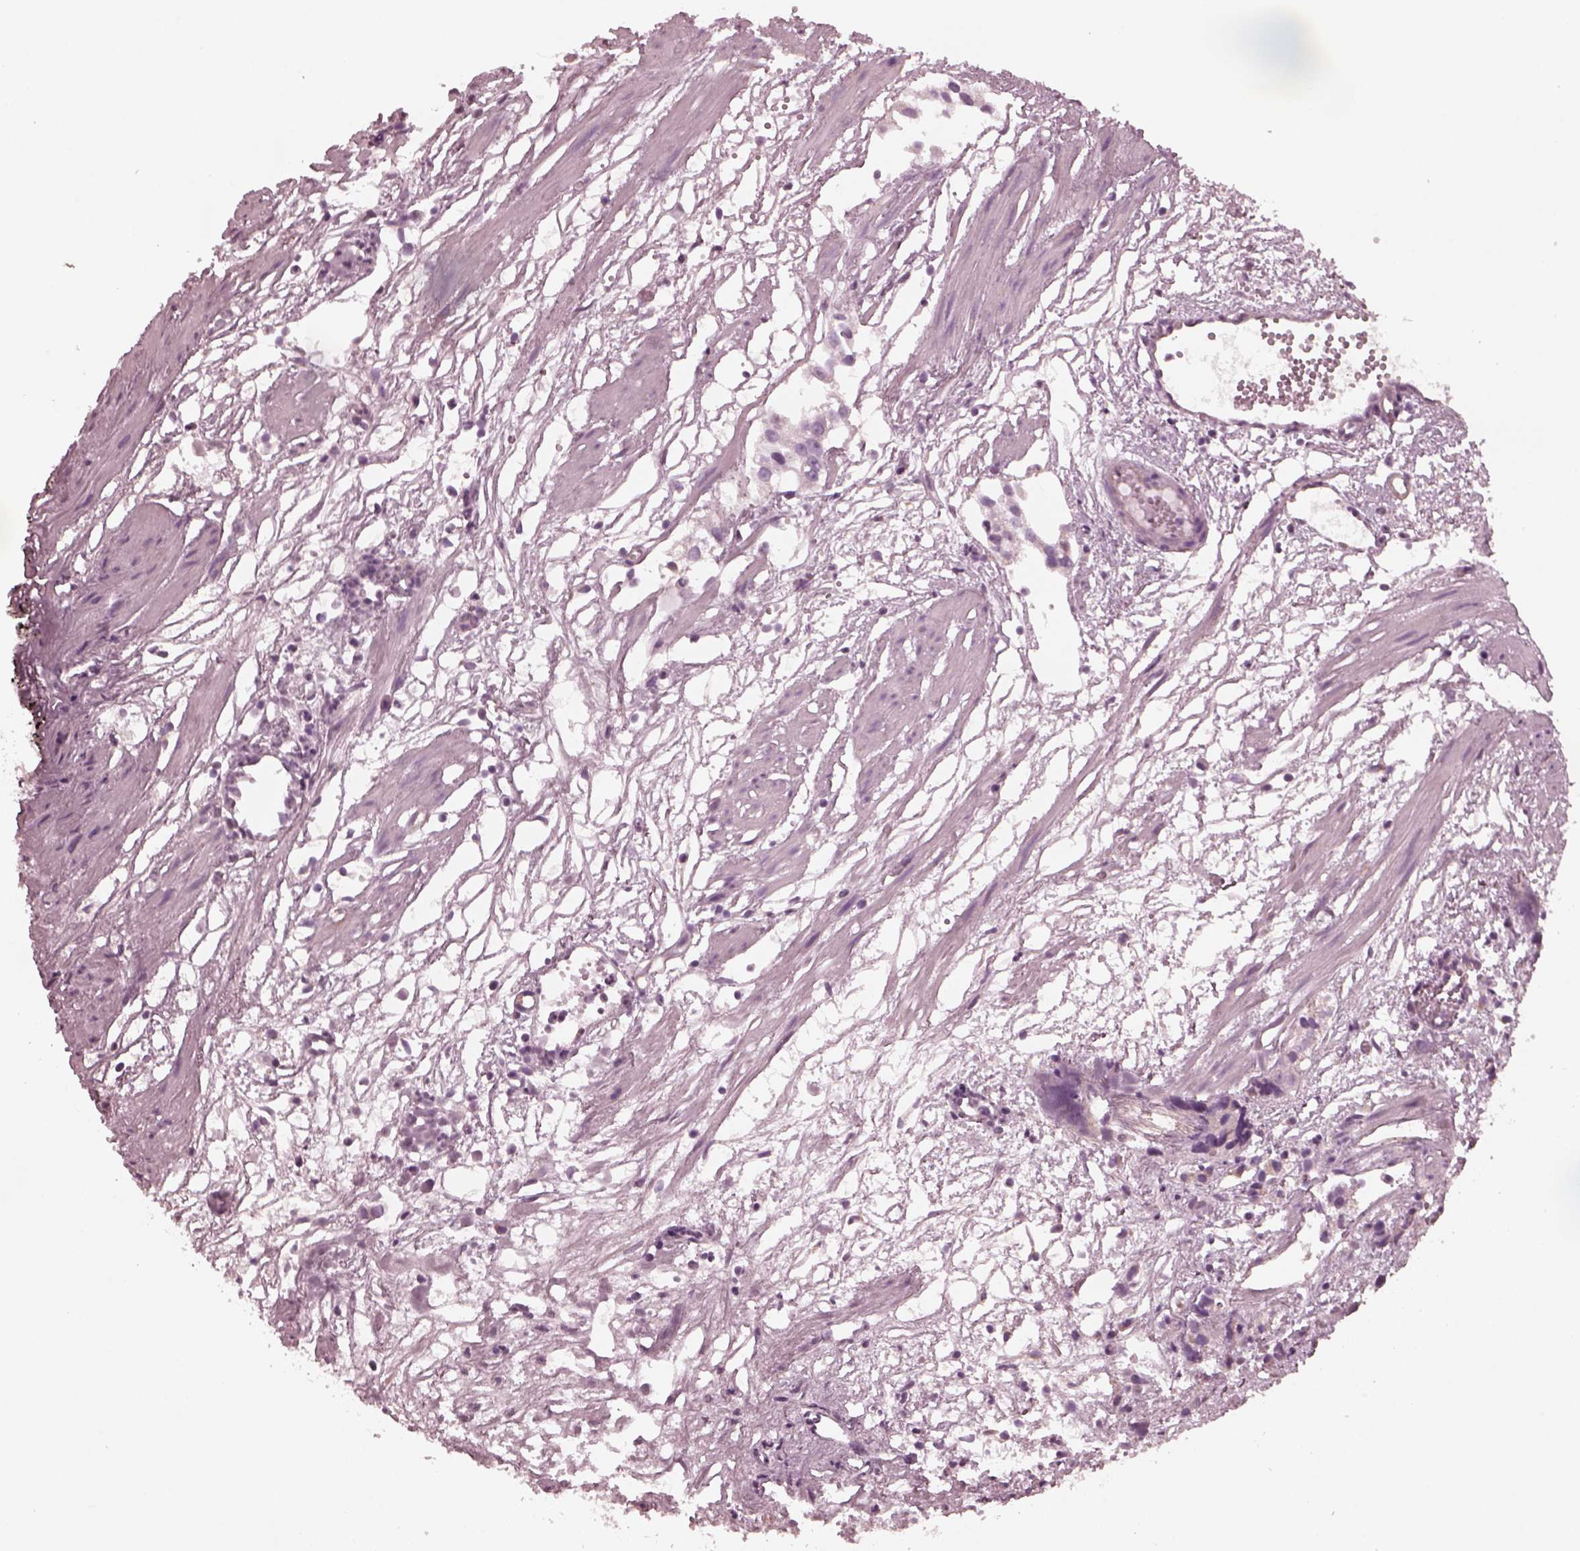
{"staining": {"intensity": "negative", "quantity": "none", "location": "none"}, "tissue": "prostate cancer", "cell_type": "Tumor cells", "image_type": "cancer", "snomed": [{"axis": "morphology", "description": "Adenocarcinoma, High grade"}, {"axis": "topography", "description": "Prostate"}], "caption": "IHC of human prostate high-grade adenocarcinoma shows no positivity in tumor cells.", "gene": "KIF6", "patient": {"sex": "male", "age": 68}}